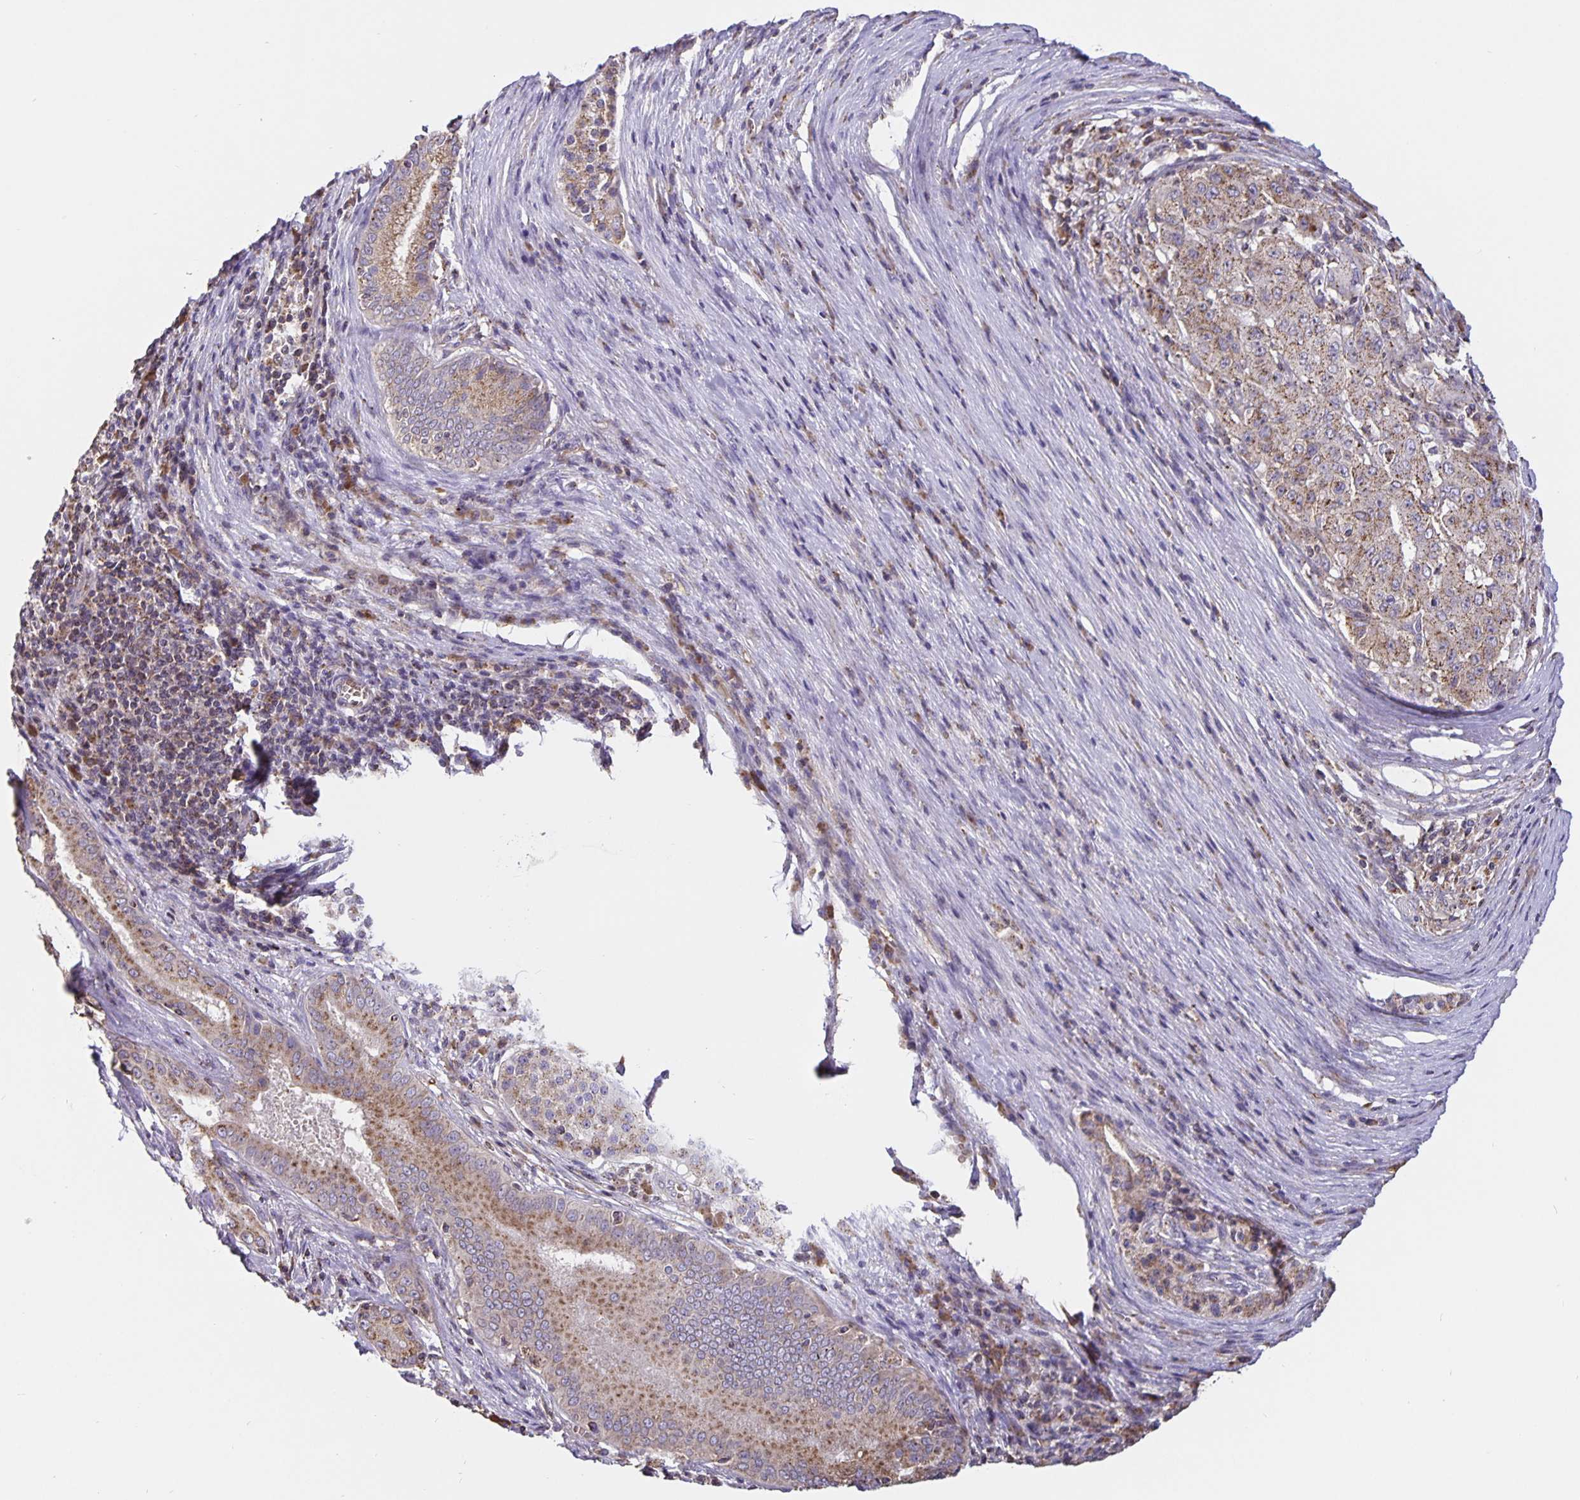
{"staining": {"intensity": "weak", "quantity": ">75%", "location": "cytoplasmic/membranous"}, "tissue": "pancreatic cancer", "cell_type": "Tumor cells", "image_type": "cancer", "snomed": [{"axis": "morphology", "description": "Adenocarcinoma, NOS"}, {"axis": "topography", "description": "Pancreas"}], "caption": "Protein staining of pancreatic cancer (adenocarcinoma) tissue displays weak cytoplasmic/membranous staining in approximately >75% of tumor cells.", "gene": "TMEM71", "patient": {"sex": "male", "age": 63}}